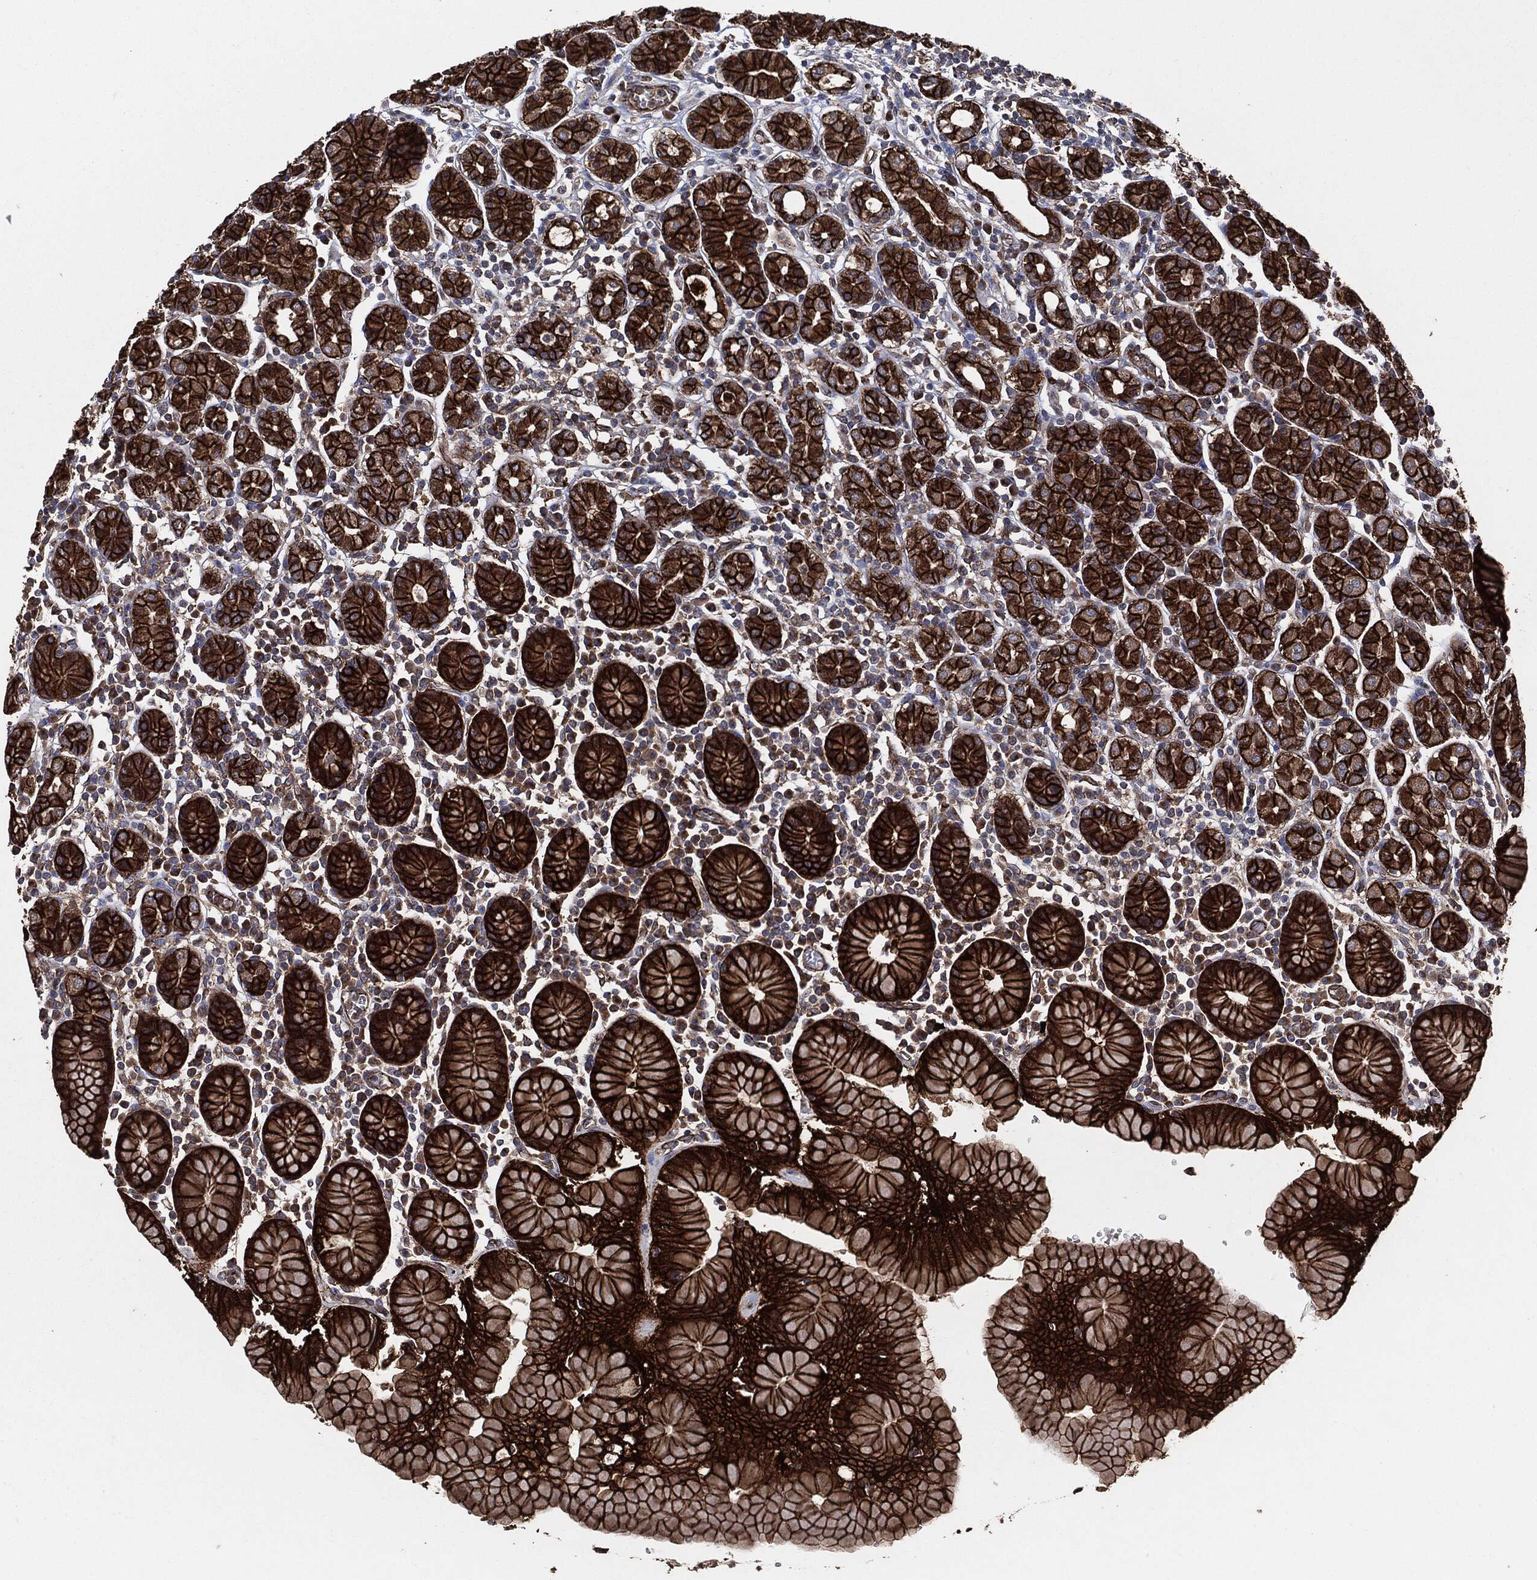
{"staining": {"intensity": "strong", "quantity": ">75%", "location": "cytoplasmic/membranous"}, "tissue": "stomach", "cell_type": "Glandular cells", "image_type": "normal", "snomed": [{"axis": "morphology", "description": "Normal tissue, NOS"}, {"axis": "topography", "description": "Stomach, upper"}, {"axis": "topography", "description": "Stomach"}], "caption": "Stomach stained for a protein (brown) displays strong cytoplasmic/membranous positive positivity in approximately >75% of glandular cells.", "gene": "CTNNA1", "patient": {"sex": "male", "age": 62}}